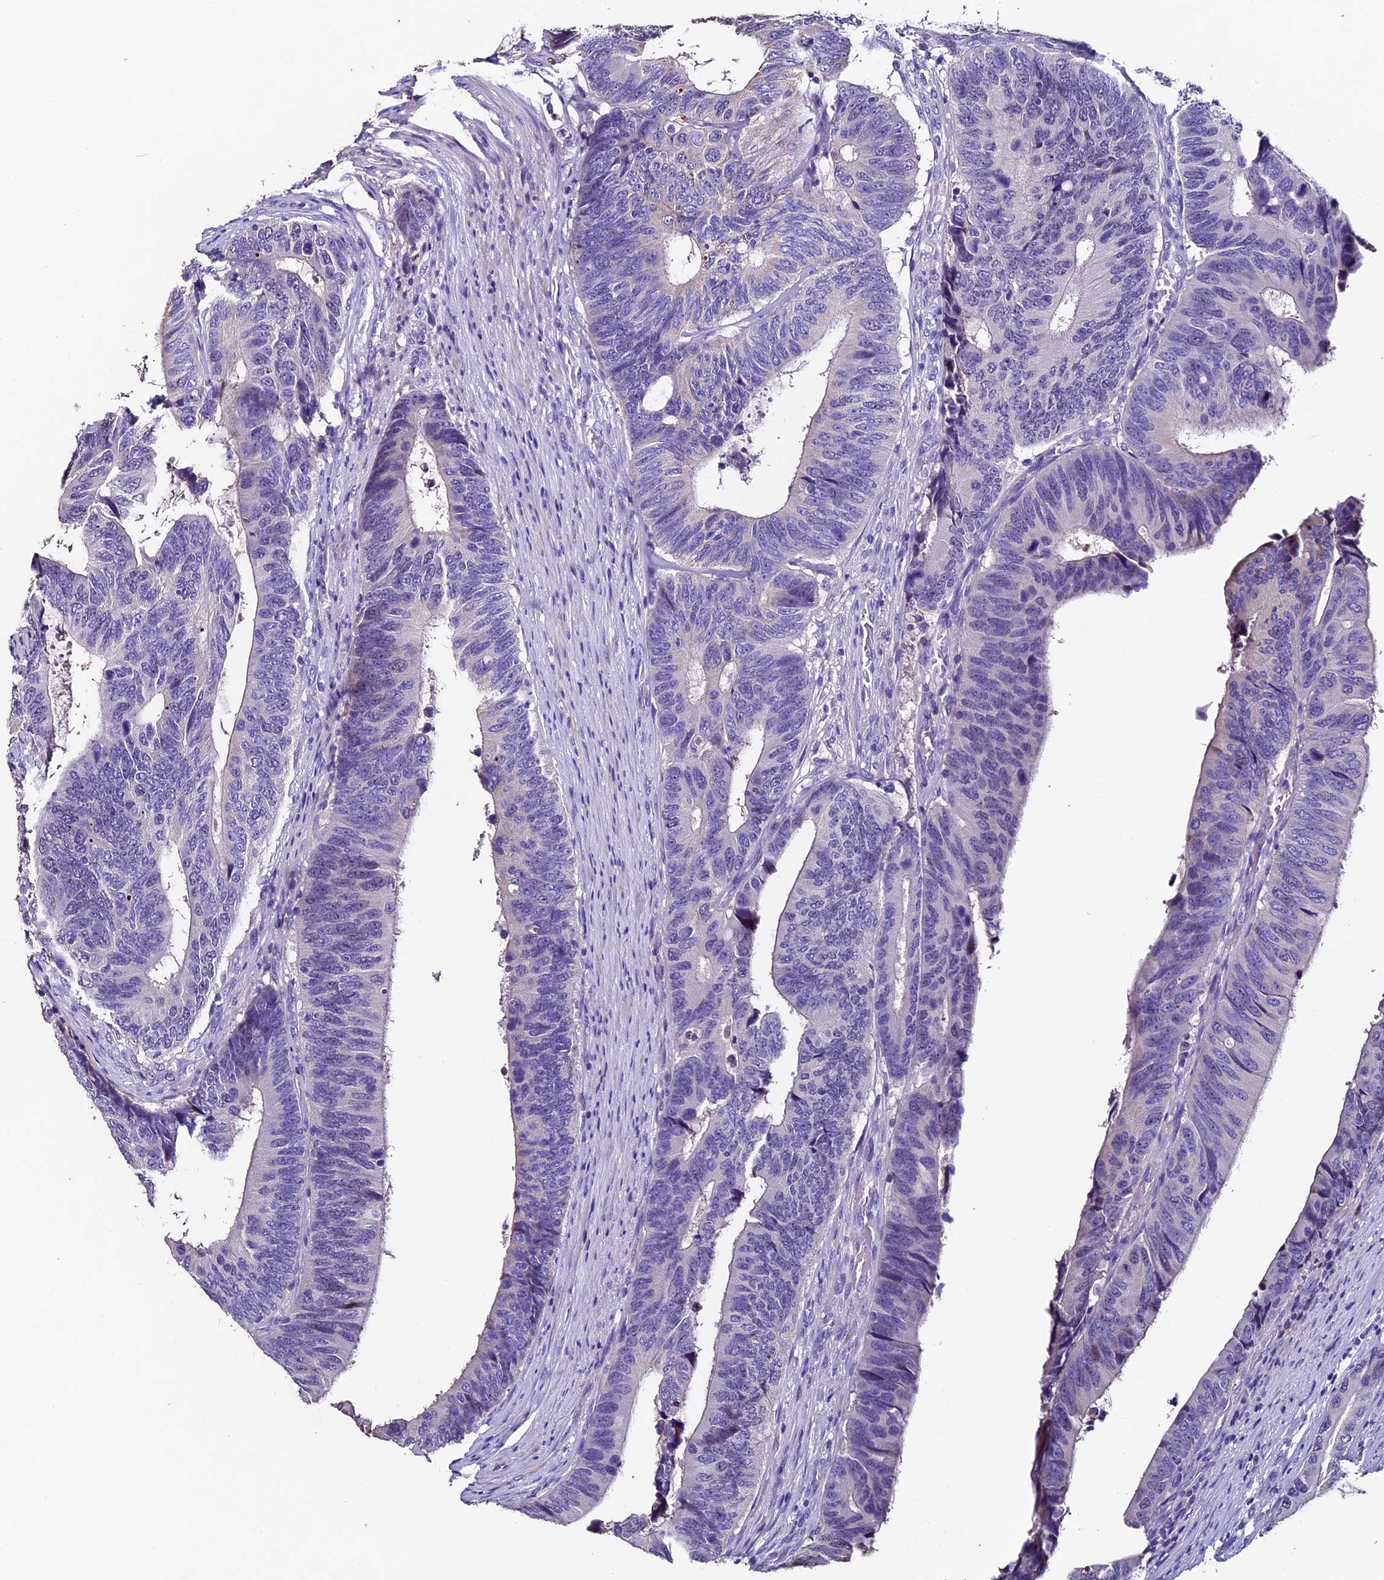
{"staining": {"intensity": "negative", "quantity": "none", "location": "none"}, "tissue": "colorectal cancer", "cell_type": "Tumor cells", "image_type": "cancer", "snomed": [{"axis": "morphology", "description": "Adenocarcinoma, NOS"}, {"axis": "topography", "description": "Colon"}], "caption": "IHC image of adenocarcinoma (colorectal) stained for a protein (brown), which exhibits no positivity in tumor cells. (DAB (3,3'-diaminobenzidine) IHC, high magnification).", "gene": "FBXW9", "patient": {"sex": "male", "age": 87}}